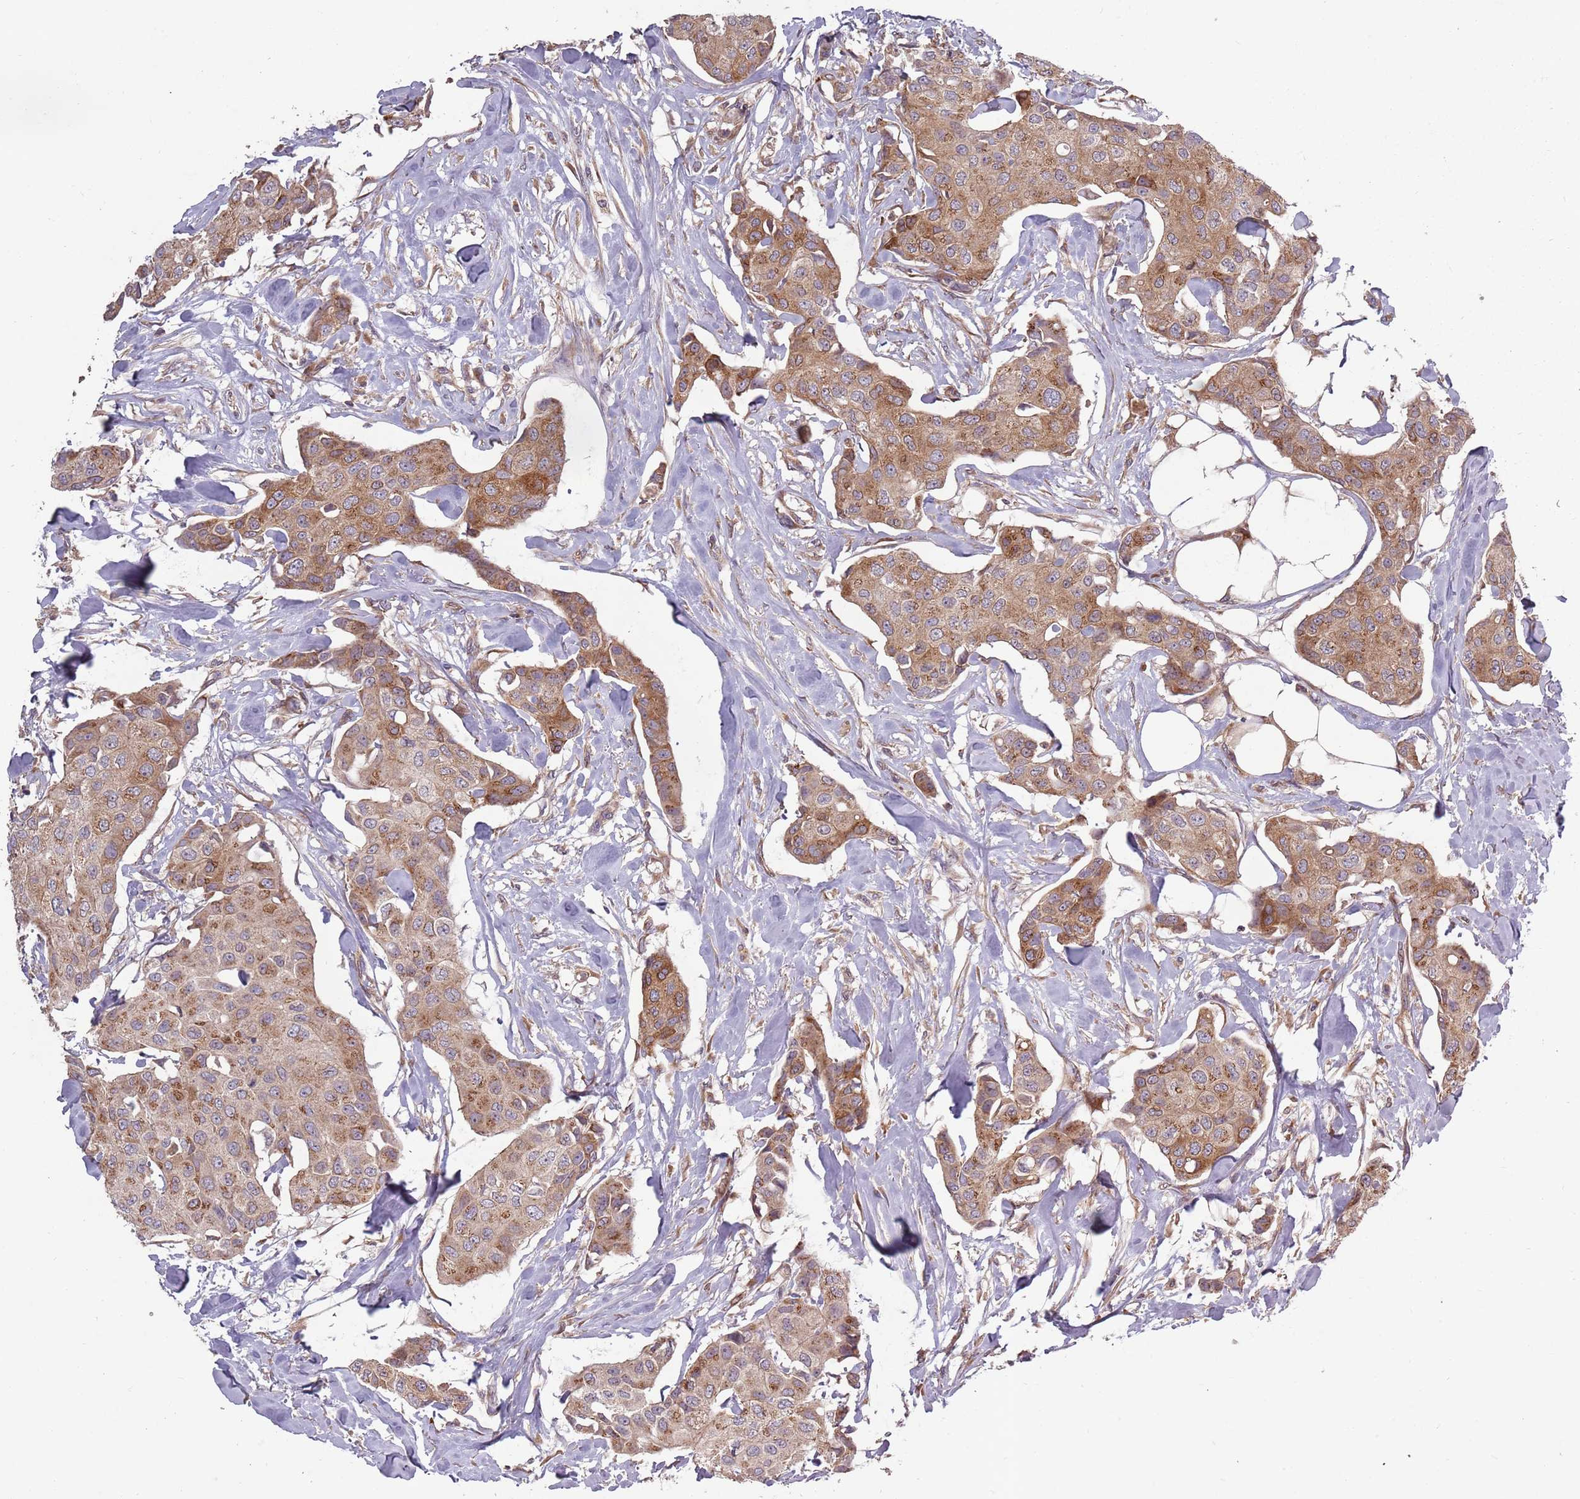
{"staining": {"intensity": "moderate", "quantity": ">75%", "location": "cytoplasmic/membranous"}, "tissue": "breast cancer", "cell_type": "Tumor cells", "image_type": "cancer", "snomed": [{"axis": "morphology", "description": "Duct carcinoma"}, {"axis": "topography", "description": "Breast"}, {"axis": "topography", "description": "Lymph node"}], "caption": "Tumor cells show moderate cytoplasmic/membranous positivity in about >75% of cells in breast cancer.", "gene": "PLD6", "patient": {"sex": "female", "age": 80}}